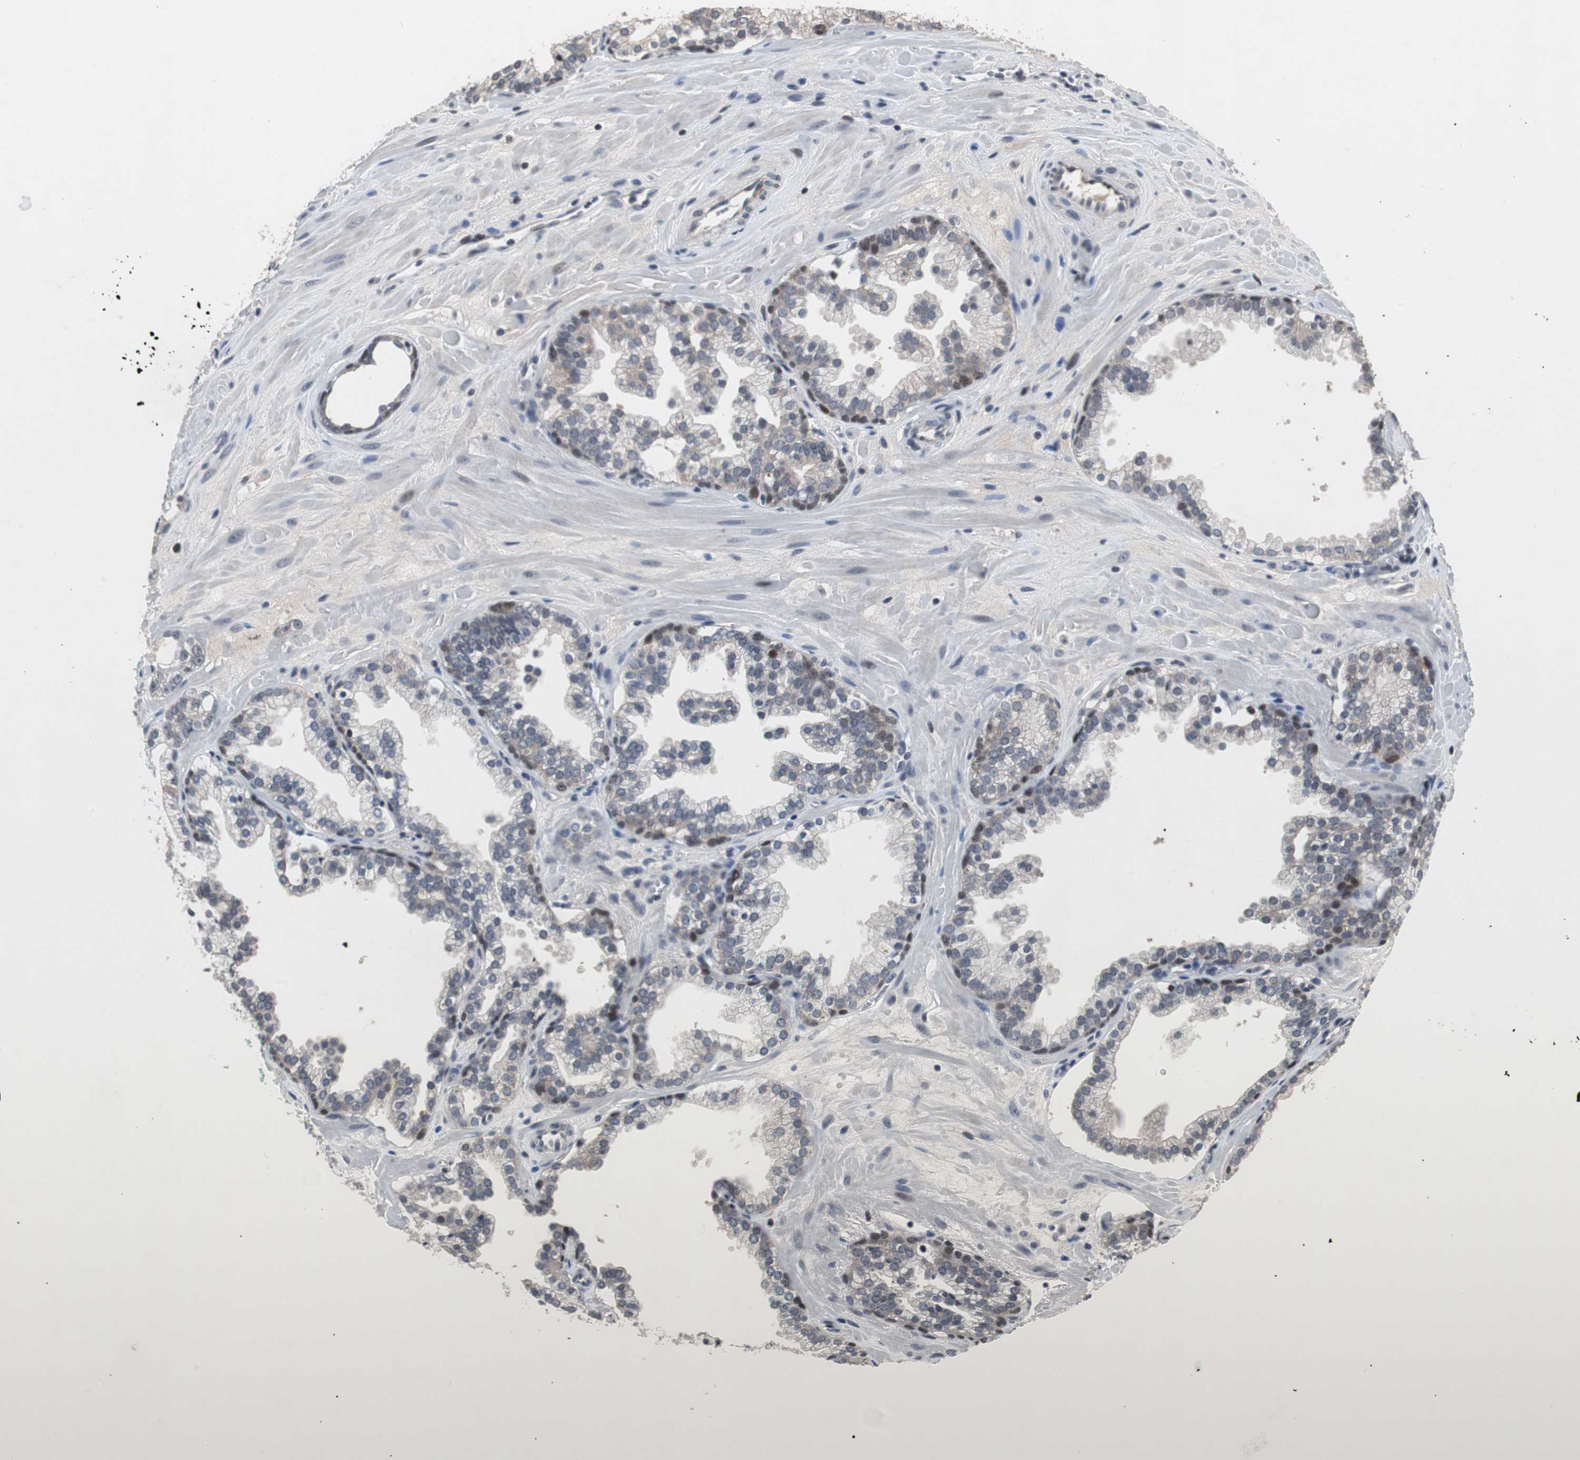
{"staining": {"intensity": "strong", "quantity": "<25%", "location": "nuclear"}, "tissue": "prostate cancer", "cell_type": "Tumor cells", "image_type": "cancer", "snomed": [{"axis": "morphology", "description": "Adenocarcinoma, Low grade"}, {"axis": "topography", "description": "Prostate"}], "caption": "Human prostate cancer (low-grade adenocarcinoma) stained with a brown dye exhibits strong nuclear positive expression in about <25% of tumor cells.", "gene": "TP63", "patient": {"sex": "male", "age": 57}}